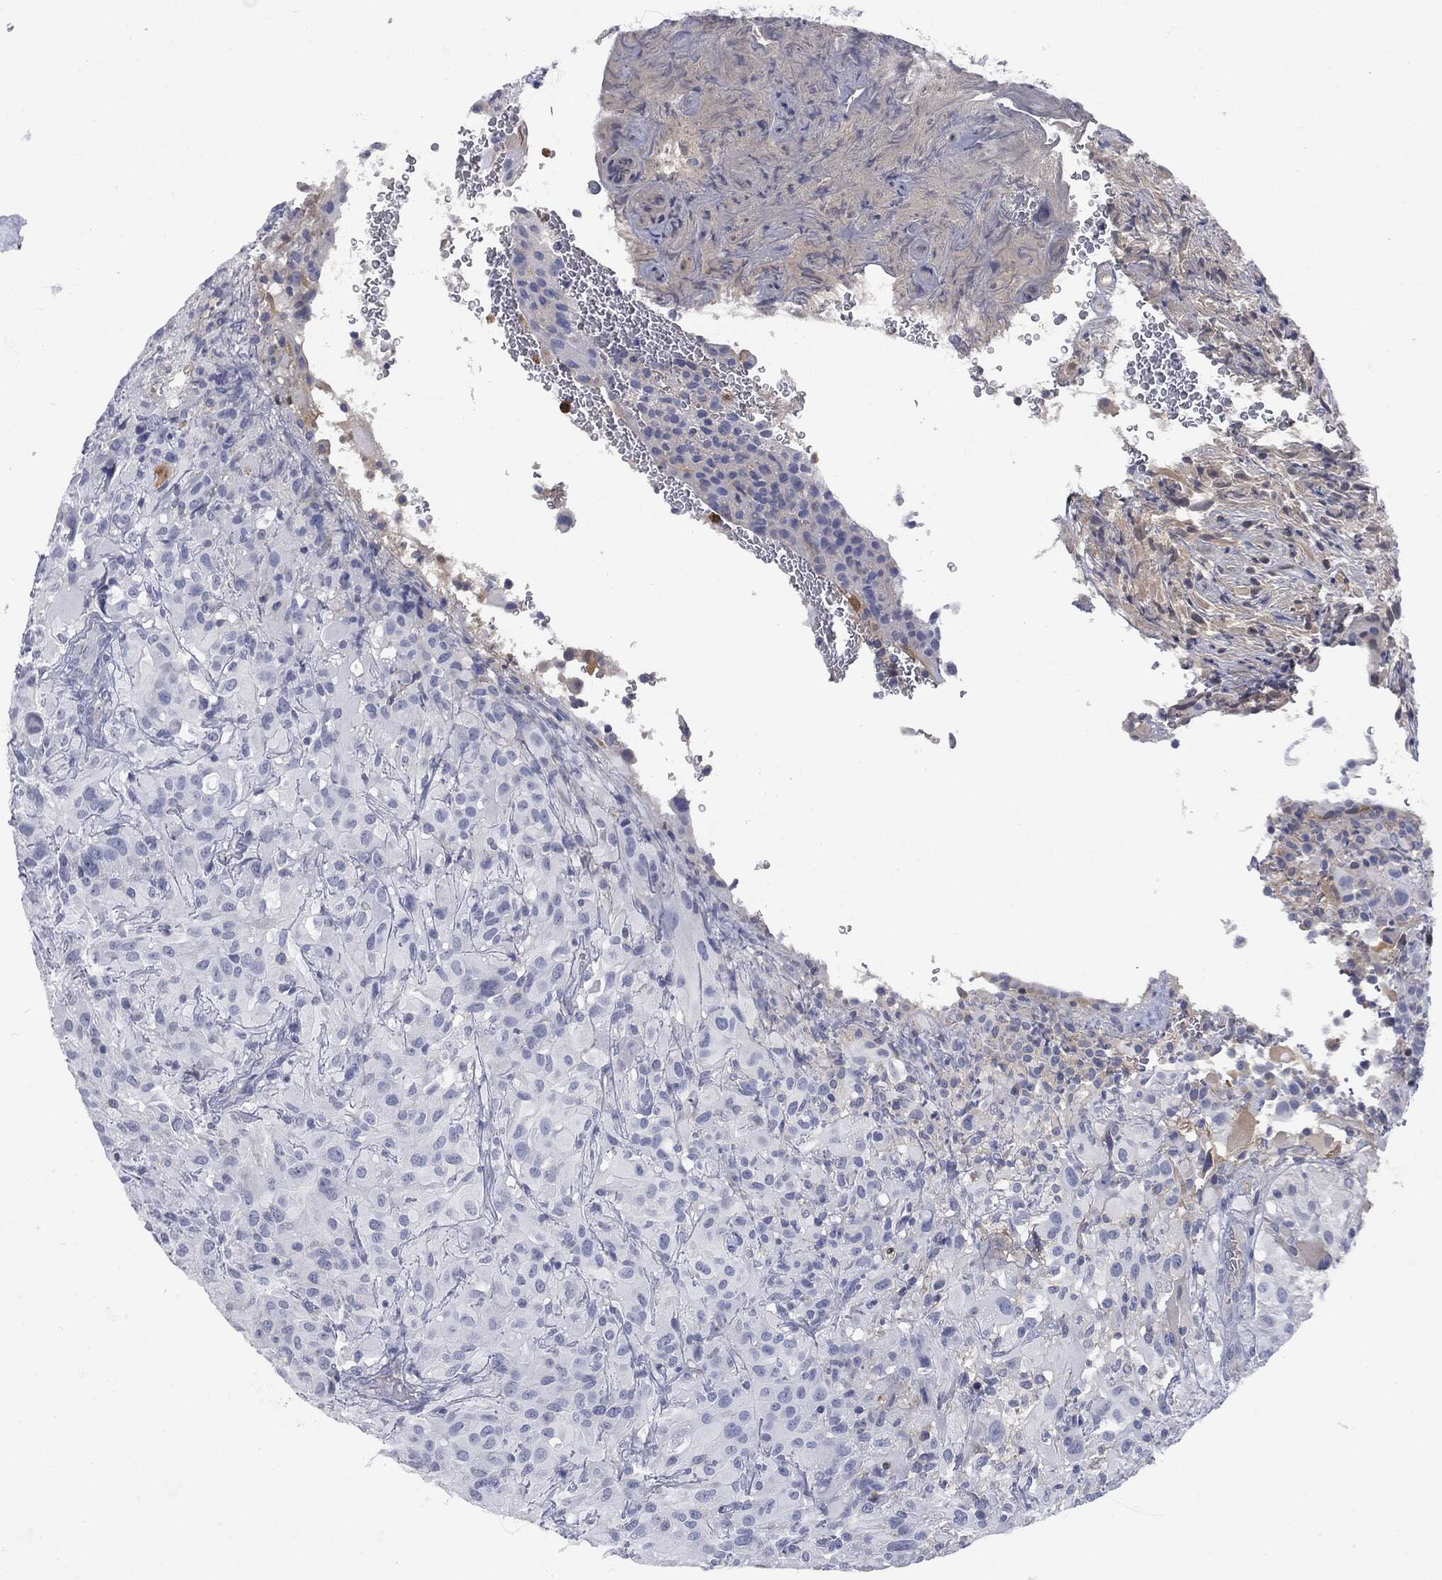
{"staining": {"intensity": "negative", "quantity": "none", "location": "none"}, "tissue": "glioma", "cell_type": "Tumor cells", "image_type": "cancer", "snomed": [{"axis": "morphology", "description": "Glioma, malignant, High grade"}, {"axis": "topography", "description": "Cerebral cortex"}], "caption": "Tumor cells show no significant staining in glioma. The staining is performed using DAB brown chromogen with nuclei counter-stained in using hematoxylin.", "gene": "BTK", "patient": {"sex": "male", "age": 35}}